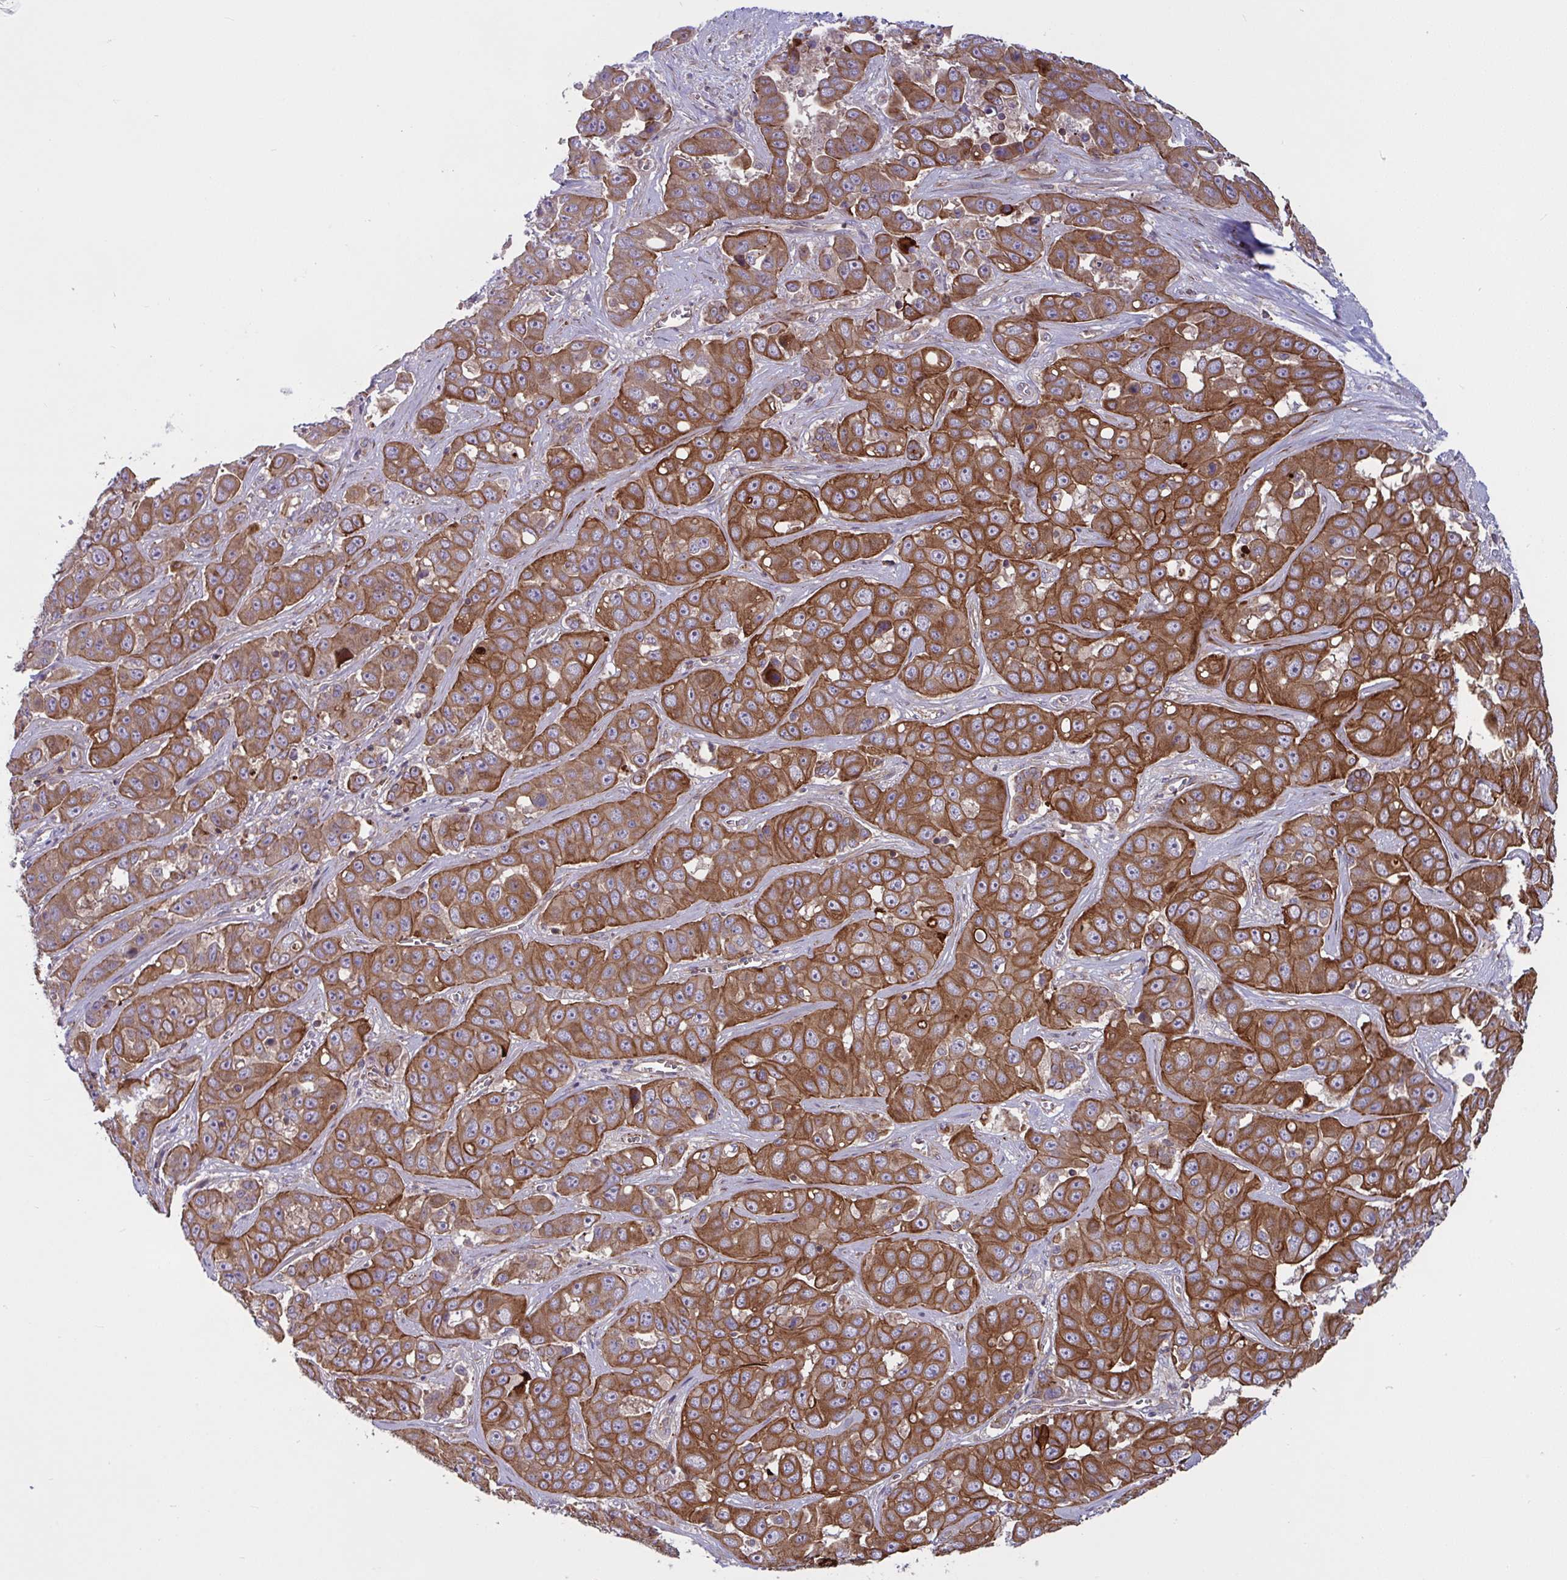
{"staining": {"intensity": "strong", "quantity": ">75%", "location": "cytoplasmic/membranous"}, "tissue": "liver cancer", "cell_type": "Tumor cells", "image_type": "cancer", "snomed": [{"axis": "morphology", "description": "Cholangiocarcinoma"}, {"axis": "topography", "description": "Liver"}], "caption": "Immunohistochemistry (IHC) of liver cancer shows high levels of strong cytoplasmic/membranous expression in approximately >75% of tumor cells. (Stains: DAB (3,3'-diaminobenzidine) in brown, nuclei in blue, Microscopy: brightfield microscopy at high magnification).", "gene": "TANK", "patient": {"sex": "female", "age": 52}}